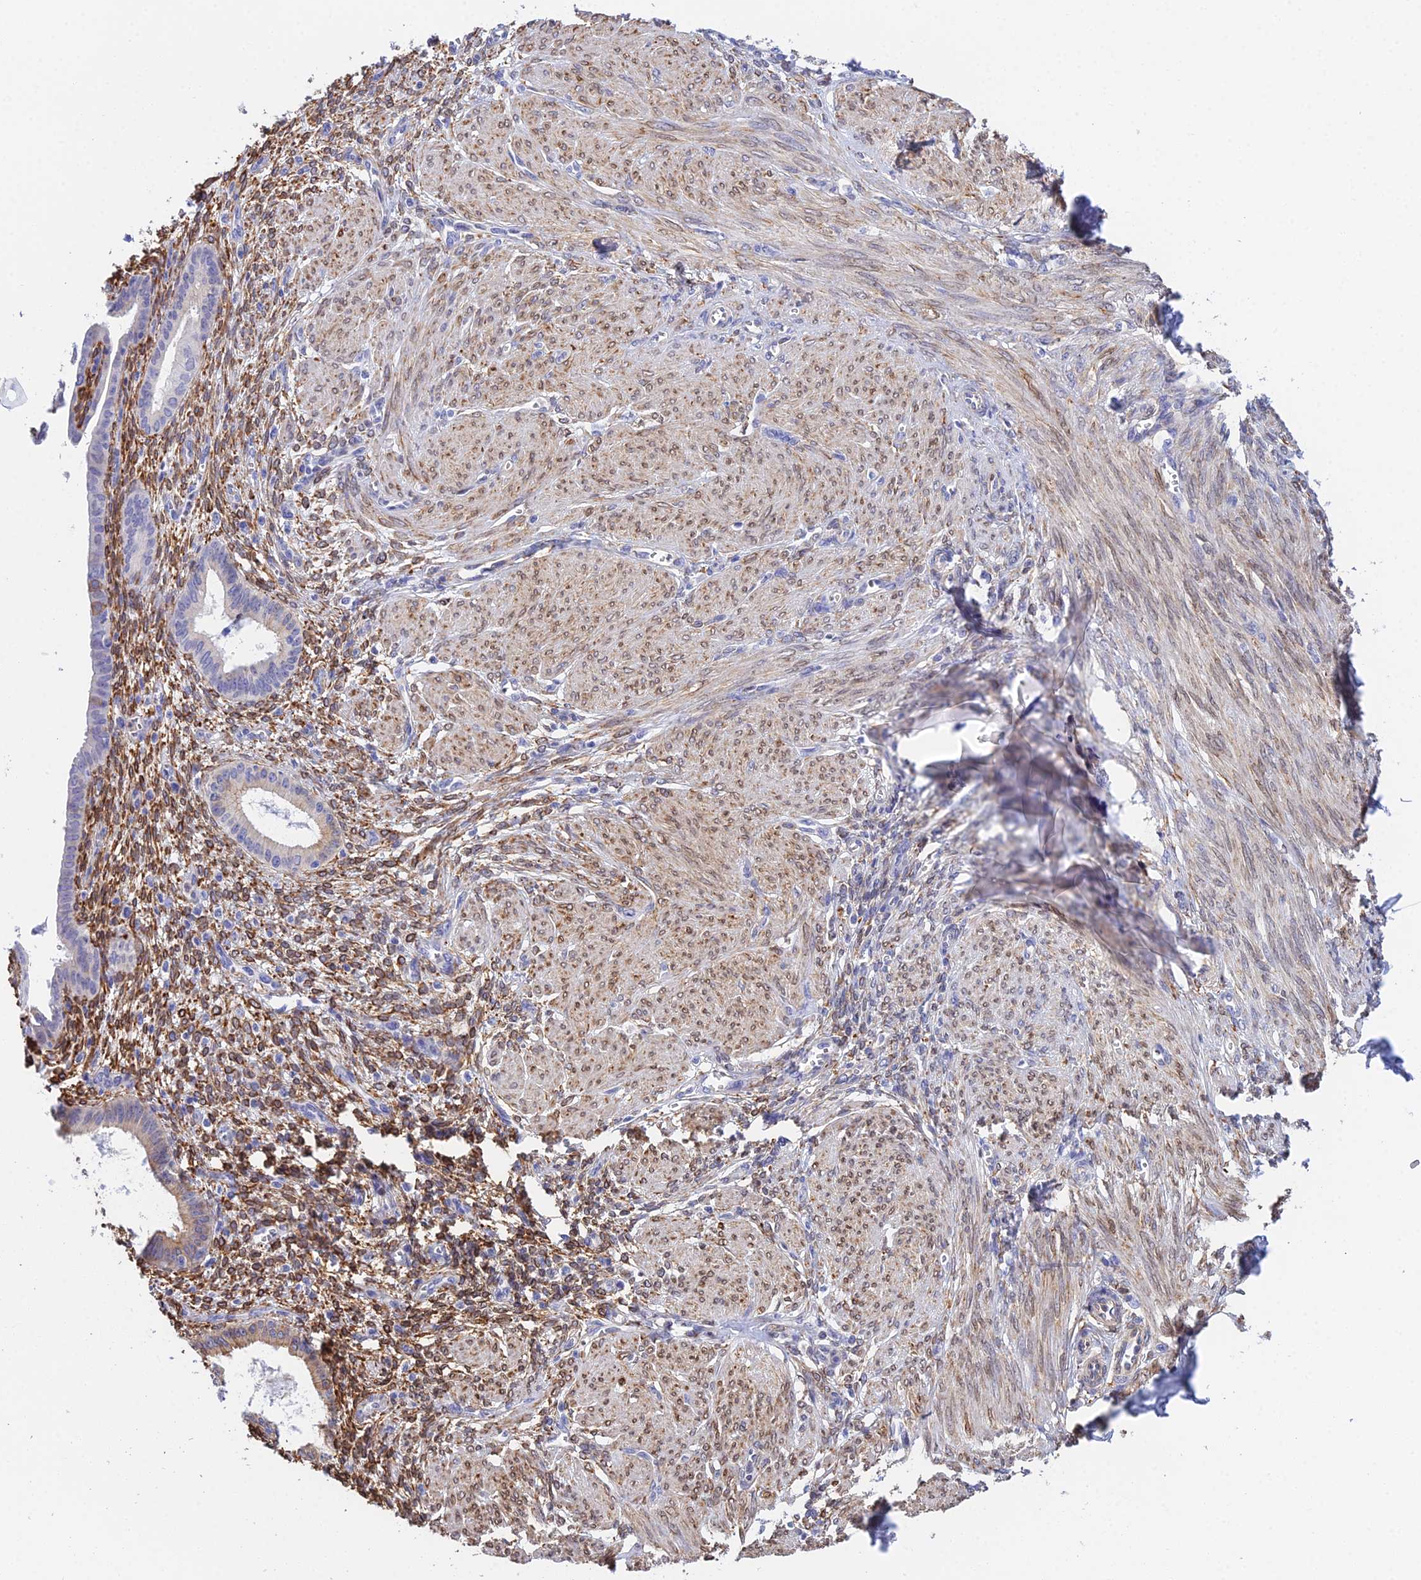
{"staining": {"intensity": "moderate", "quantity": "25%-75%", "location": "cytoplasmic/membranous"}, "tissue": "endometrium", "cell_type": "Cells in endometrial stroma", "image_type": "normal", "snomed": [{"axis": "morphology", "description": "Normal tissue, NOS"}, {"axis": "topography", "description": "Endometrium"}], "caption": "An image of human endometrium stained for a protein demonstrates moderate cytoplasmic/membranous brown staining in cells in endometrial stroma.", "gene": "MXRA7", "patient": {"sex": "female", "age": 72}}